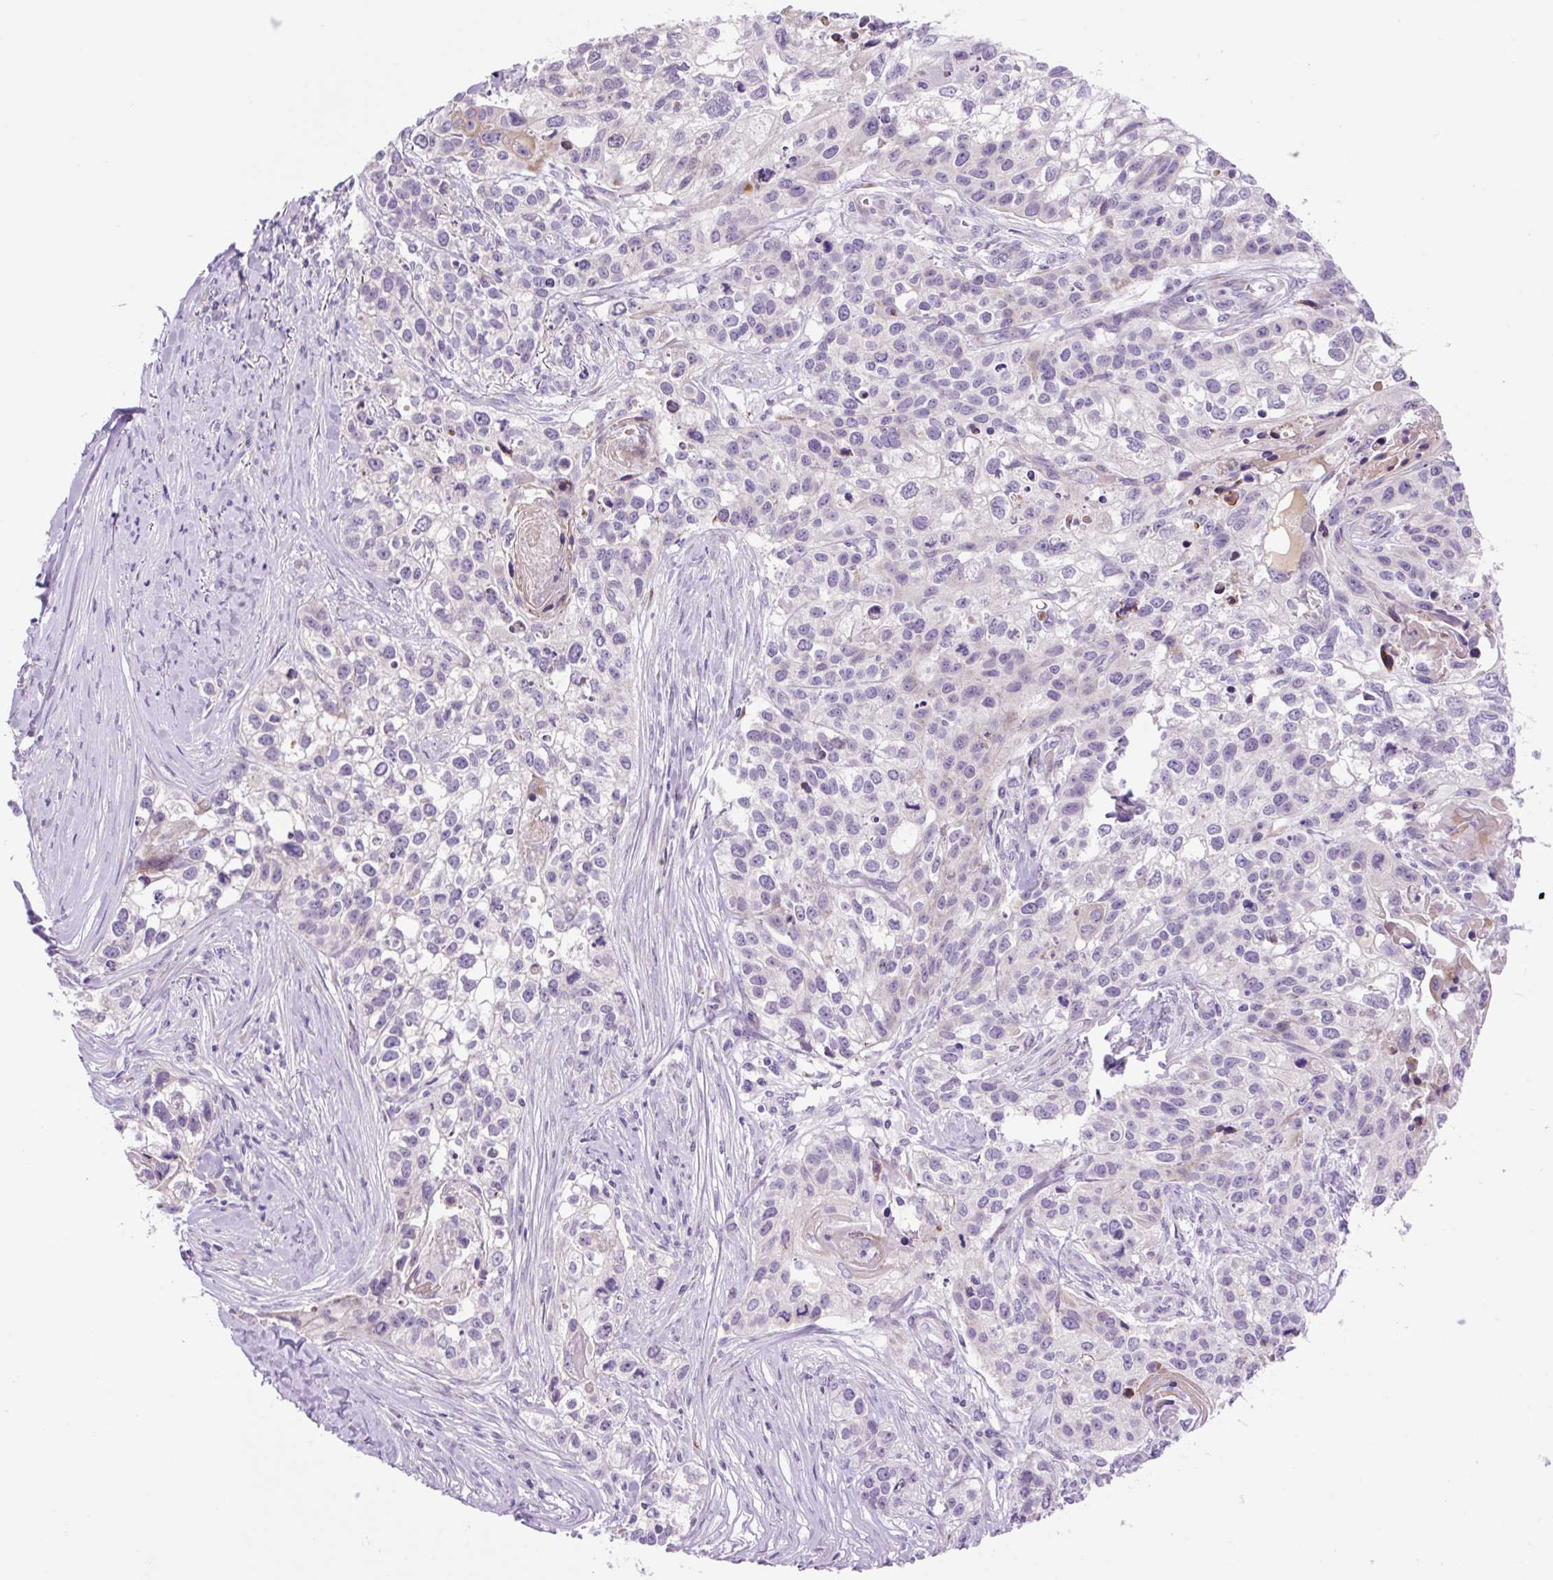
{"staining": {"intensity": "negative", "quantity": "none", "location": "none"}, "tissue": "lung cancer", "cell_type": "Tumor cells", "image_type": "cancer", "snomed": [{"axis": "morphology", "description": "Squamous cell carcinoma, NOS"}, {"axis": "topography", "description": "Lung"}], "caption": "This photomicrograph is of lung cancer stained with immunohistochemistry to label a protein in brown with the nuclei are counter-stained blue. There is no expression in tumor cells.", "gene": "ZNF121", "patient": {"sex": "male", "age": 74}}